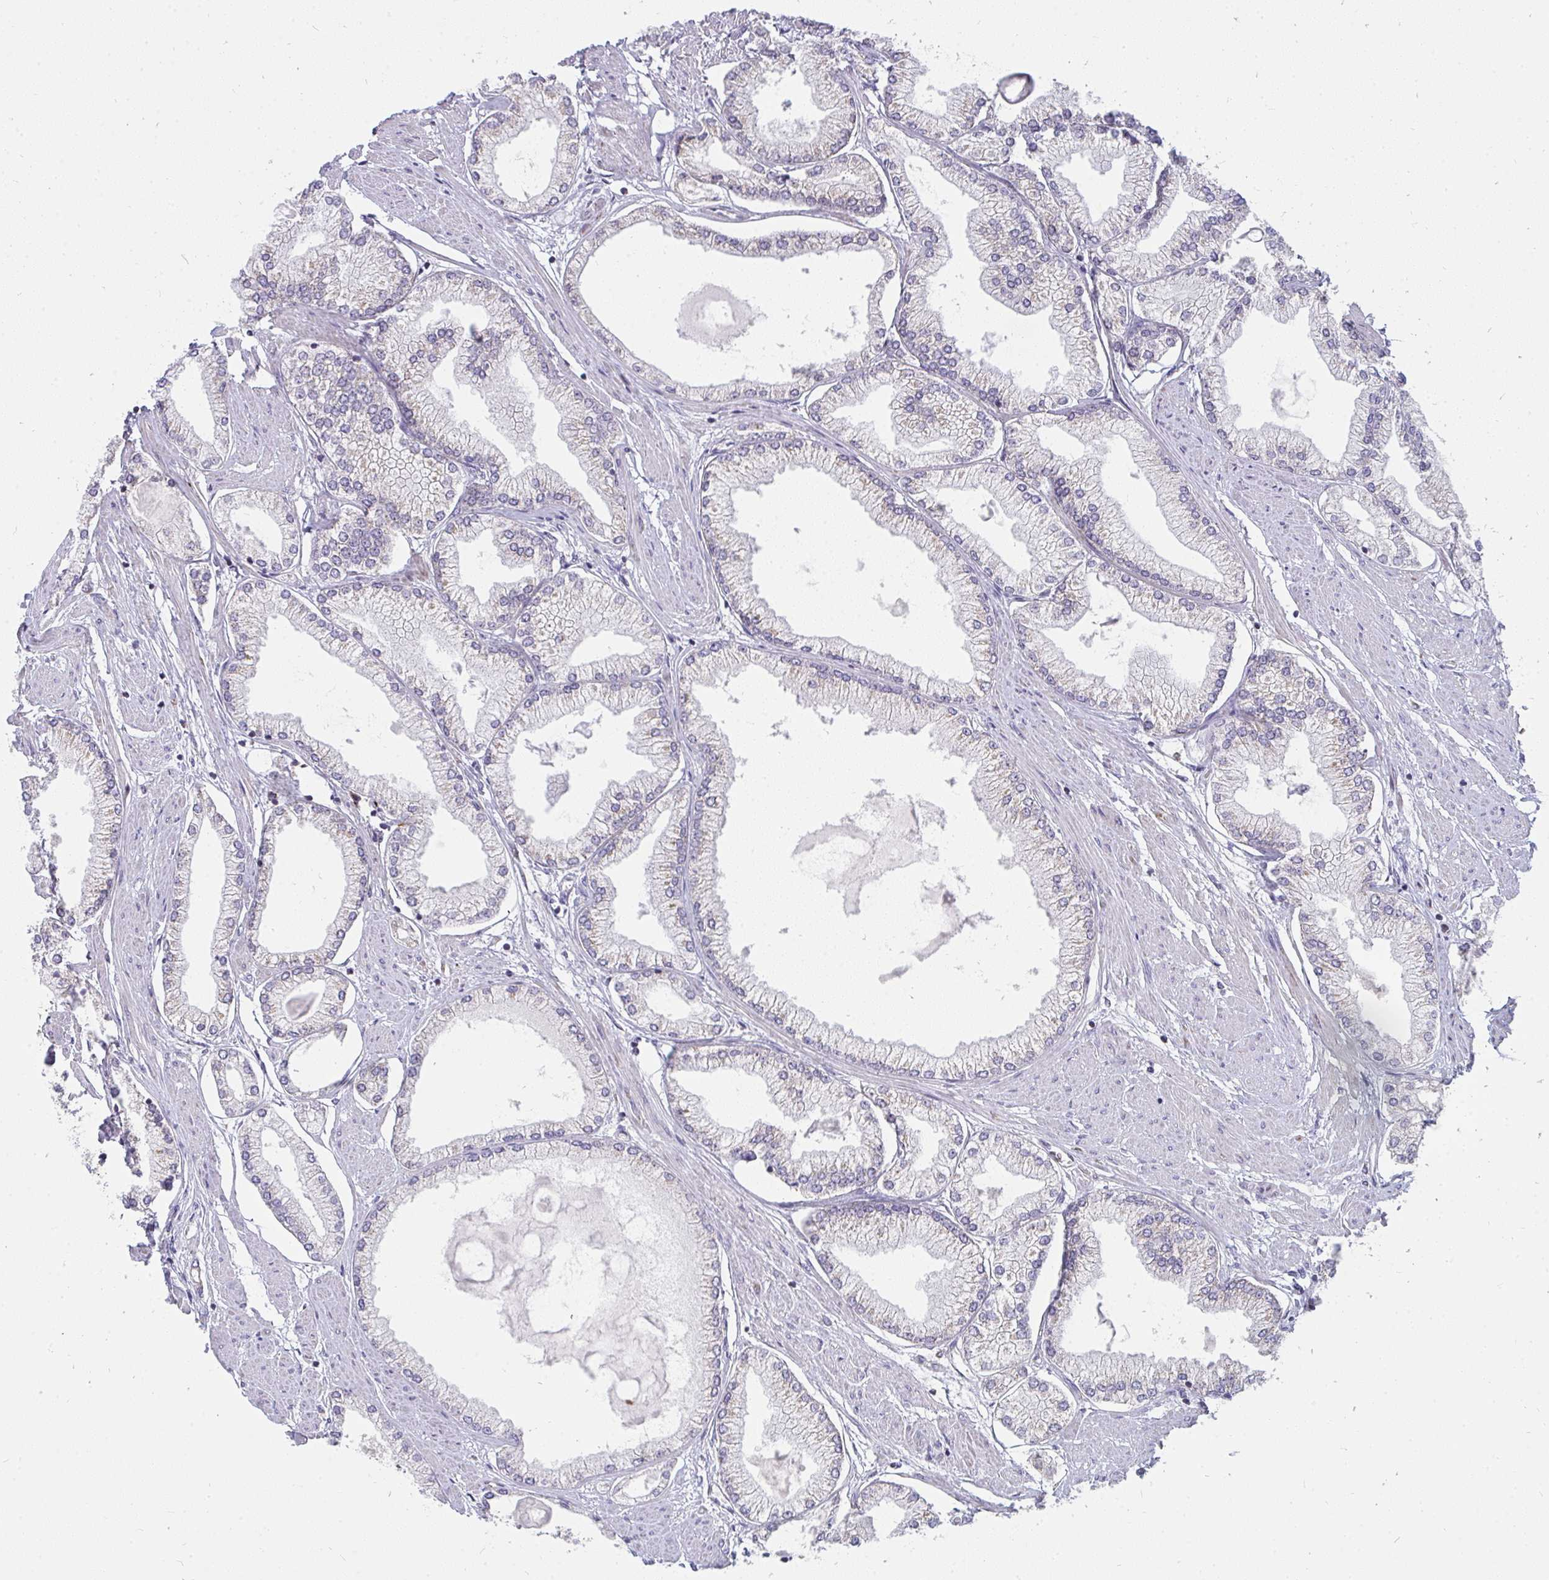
{"staining": {"intensity": "negative", "quantity": "none", "location": "none"}, "tissue": "prostate cancer", "cell_type": "Tumor cells", "image_type": "cancer", "snomed": [{"axis": "morphology", "description": "Adenocarcinoma, High grade"}, {"axis": "topography", "description": "Prostate"}], "caption": "IHC of prostate cancer (high-grade adenocarcinoma) displays no positivity in tumor cells.", "gene": "FAHD1", "patient": {"sex": "male", "age": 68}}